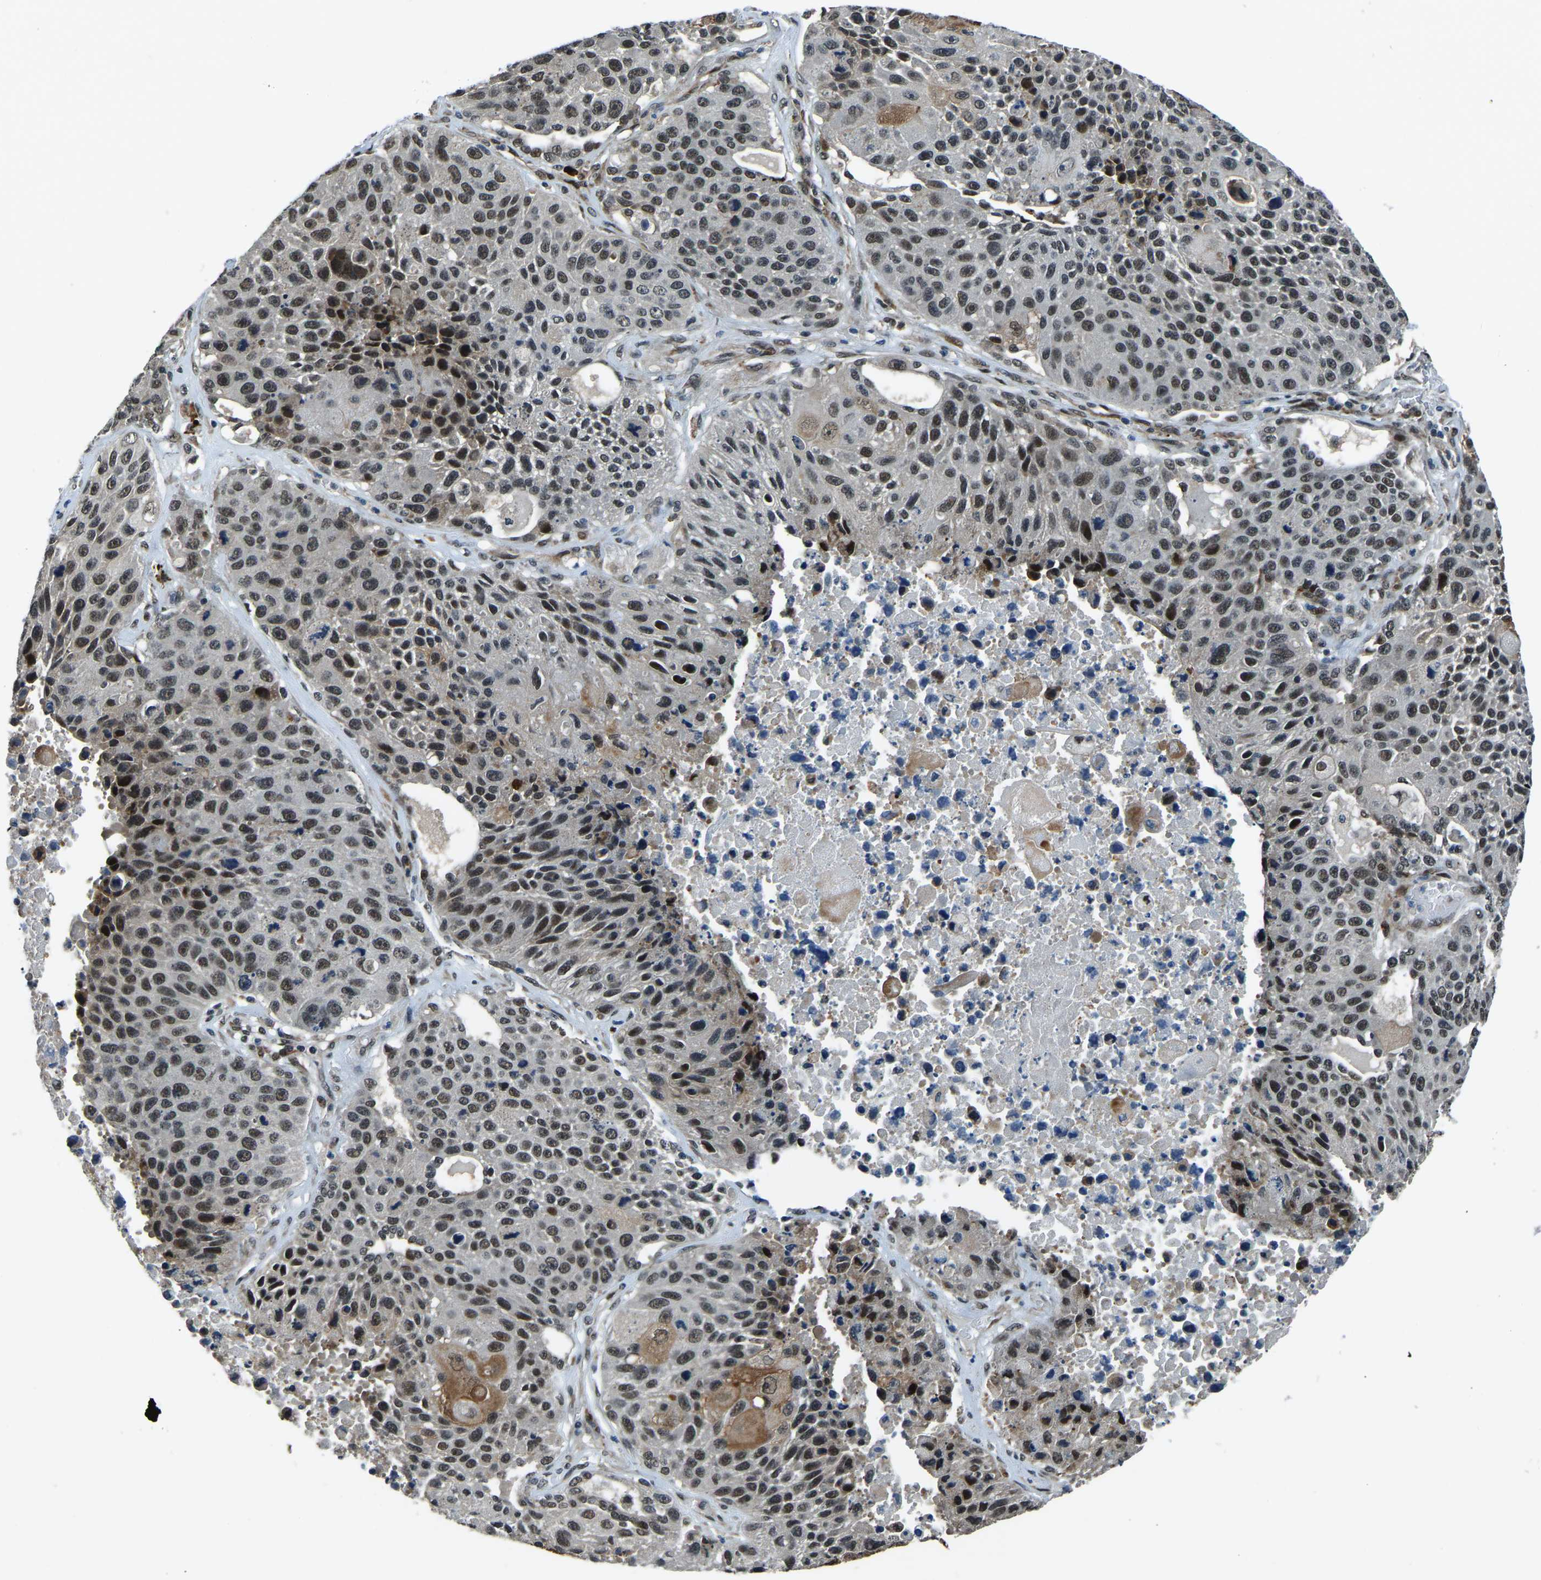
{"staining": {"intensity": "moderate", "quantity": ">75%", "location": "nuclear"}, "tissue": "lung cancer", "cell_type": "Tumor cells", "image_type": "cancer", "snomed": [{"axis": "morphology", "description": "Squamous cell carcinoma, NOS"}, {"axis": "topography", "description": "Lung"}], "caption": "Human lung cancer stained for a protein (brown) shows moderate nuclear positive expression in approximately >75% of tumor cells.", "gene": "ING2", "patient": {"sex": "male", "age": 61}}